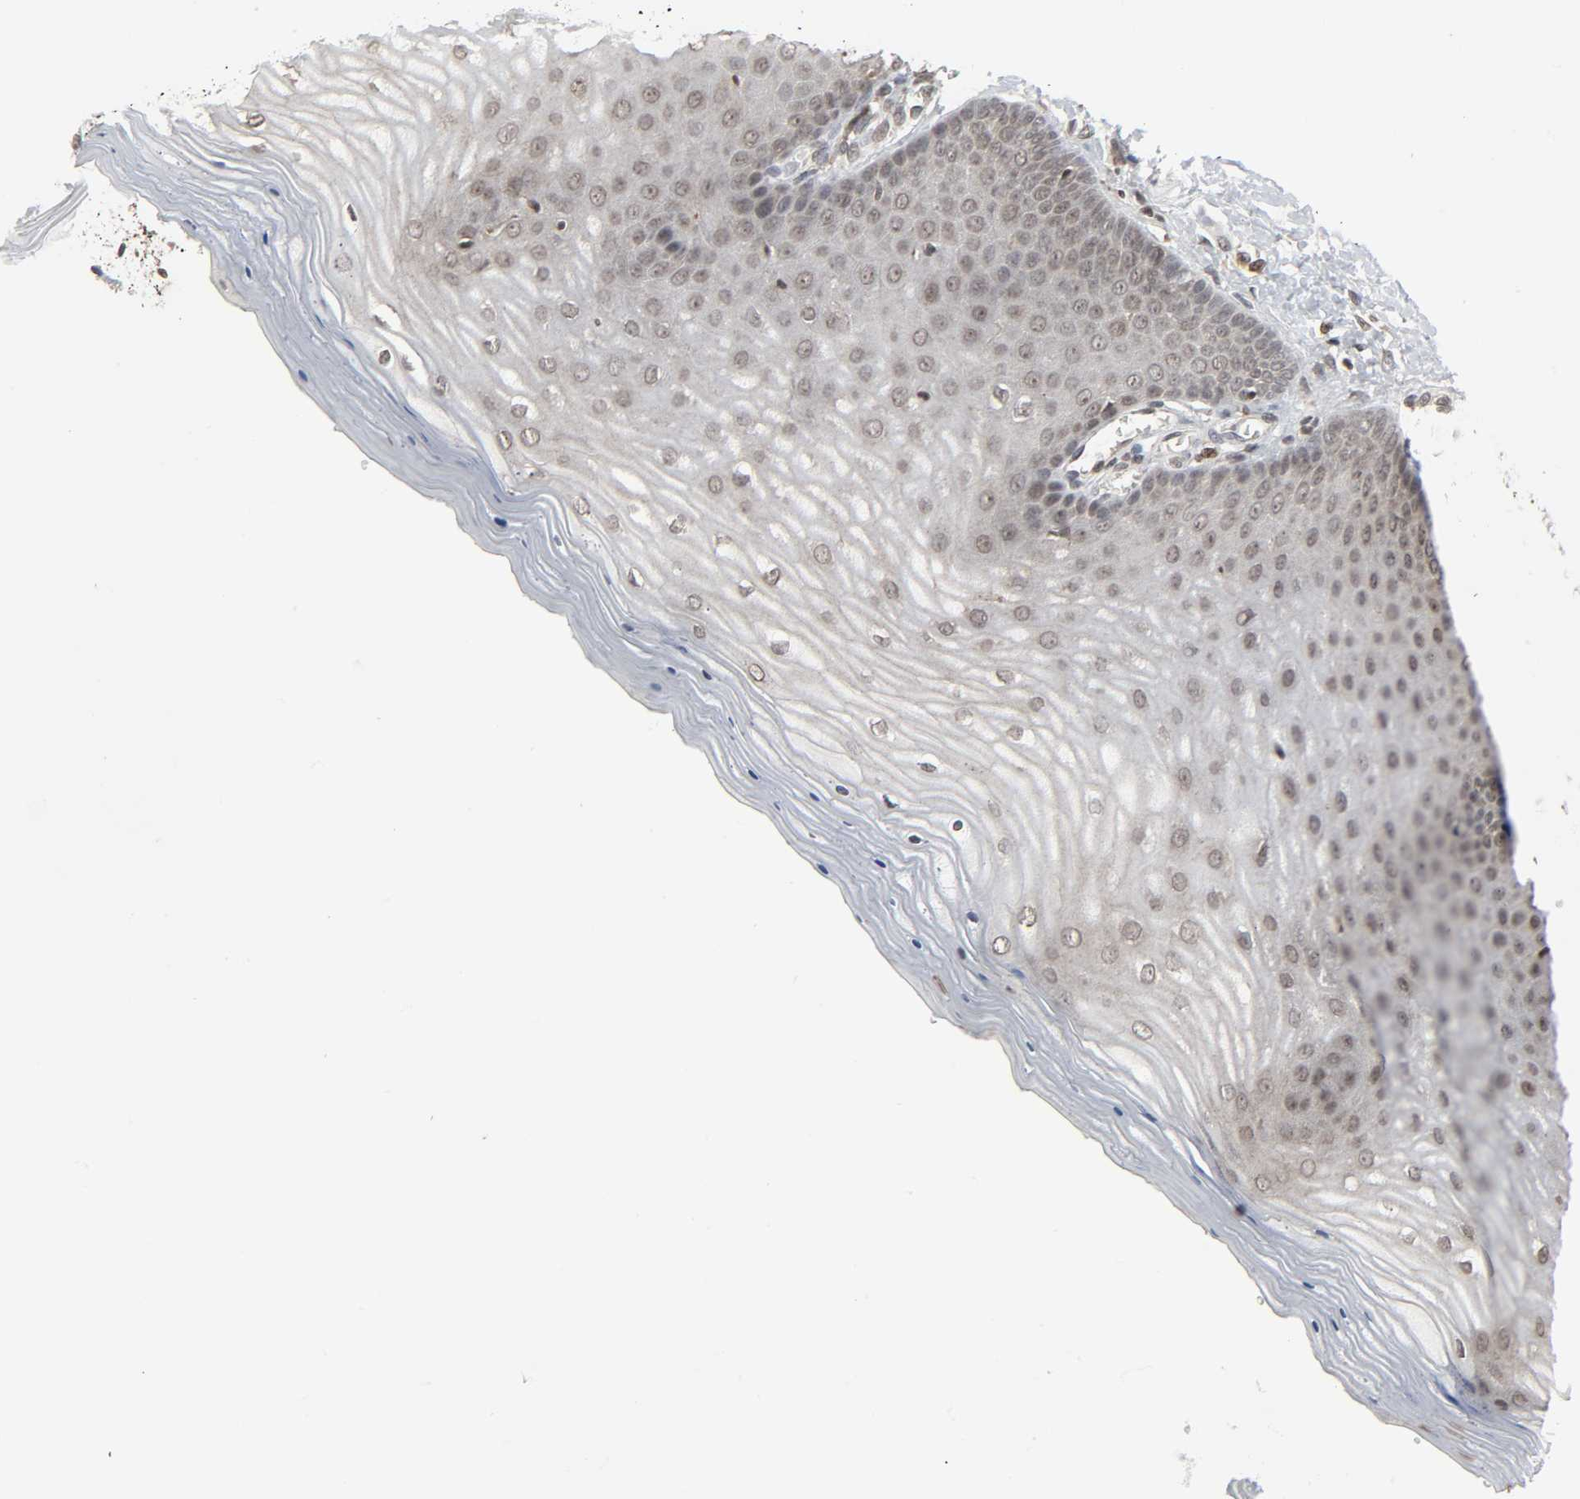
{"staining": {"intensity": "weak", "quantity": "25%-75%", "location": "cytoplasmic/membranous,nuclear"}, "tissue": "cervix", "cell_type": "Glandular cells", "image_type": "normal", "snomed": [{"axis": "morphology", "description": "Normal tissue, NOS"}, {"axis": "topography", "description": "Cervix"}], "caption": "An image showing weak cytoplasmic/membranous,nuclear positivity in approximately 25%-75% of glandular cells in benign cervix, as visualized by brown immunohistochemical staining.", "gene": "XRCC1", "patient": {"sex": "female", "age": 55}}